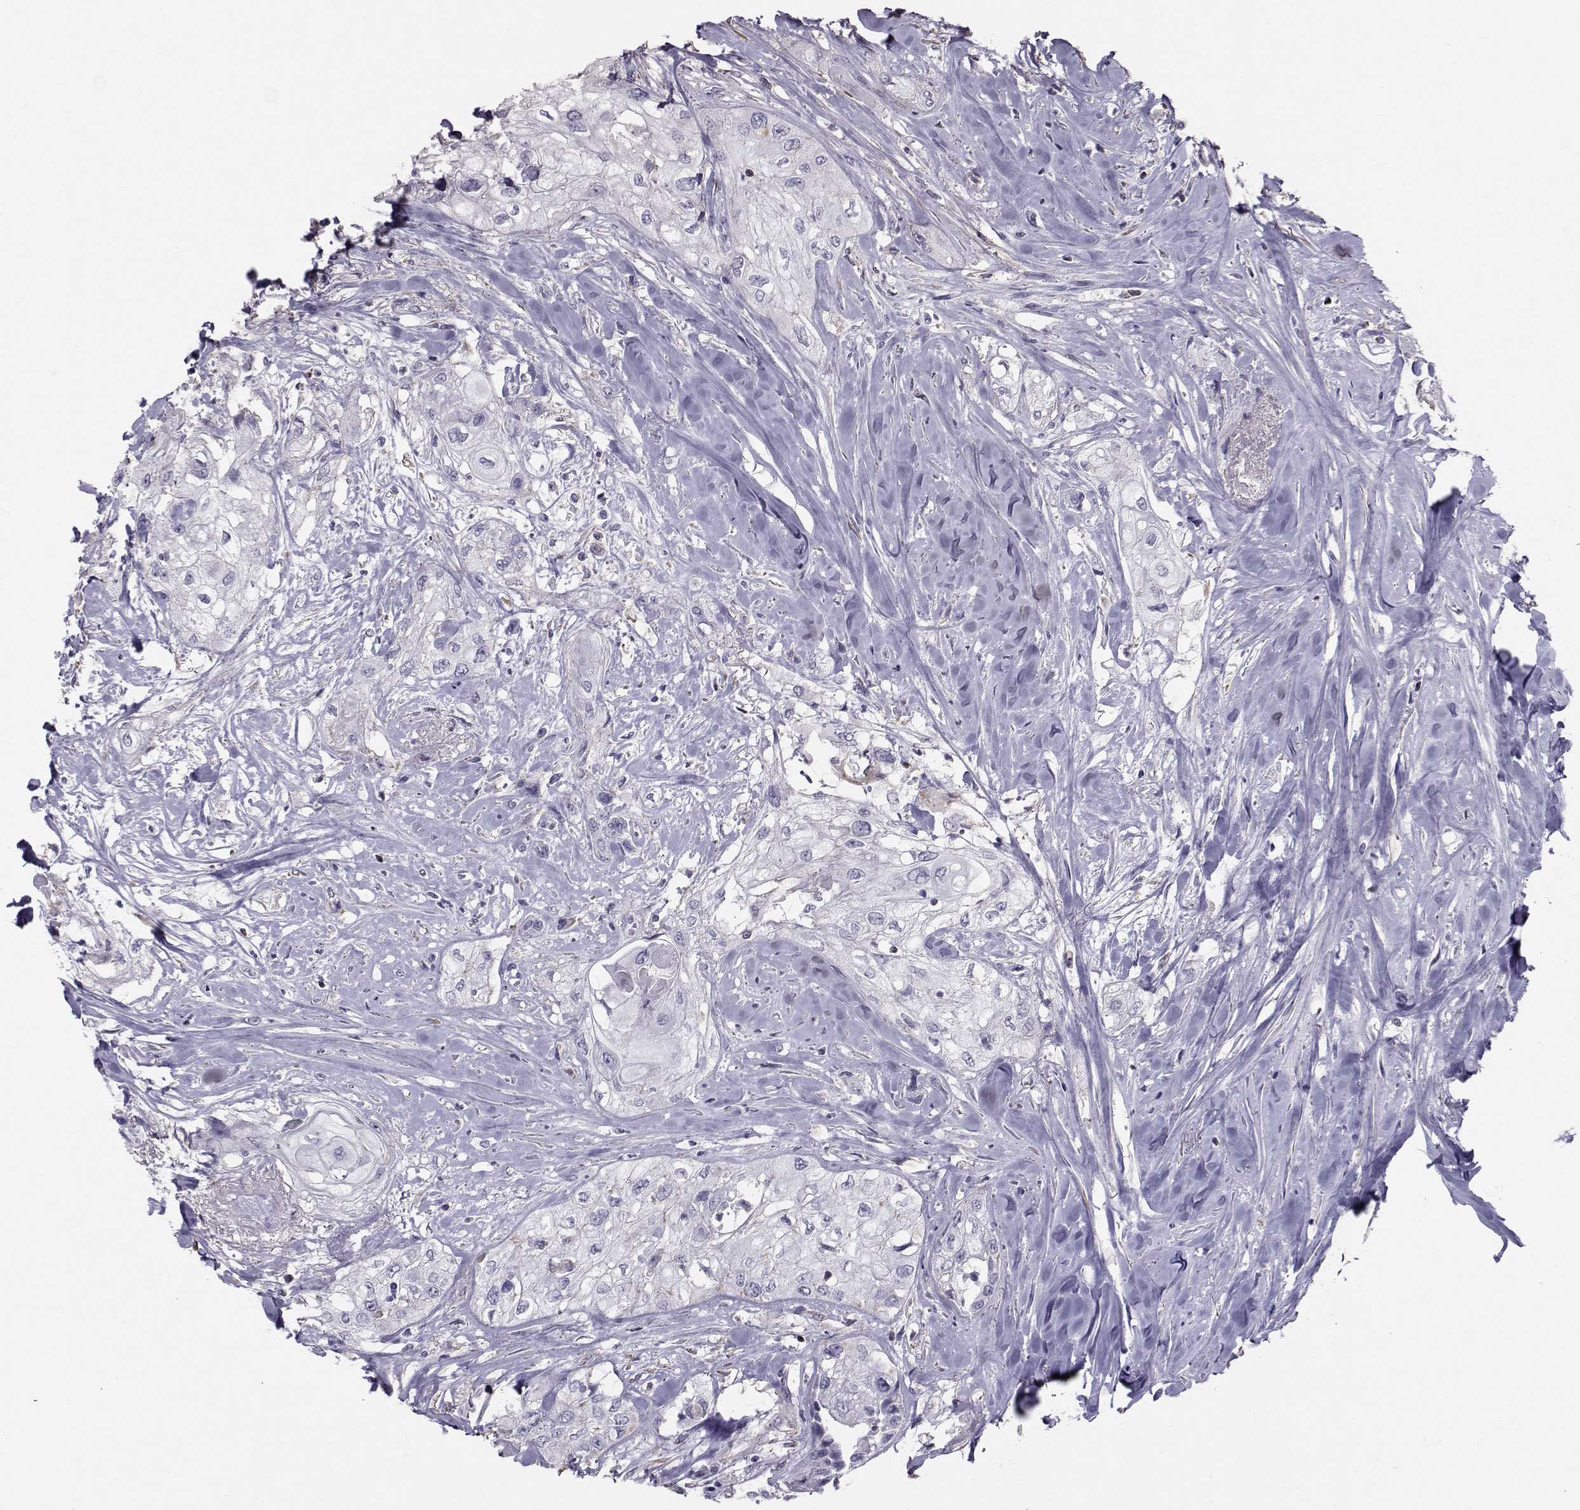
{"staining": {"intensity": "negative", "quantity": "none", "location": "none"}, "tissue": "head and neck cancer", "cell_type": "Tumor cells", "image_type": "cancer", "snomed": [{"axis": "morphology", "description": "Normal tissue, NOS"}, {"axis": "morphology", "description": "Squamous cell carcinoma, NOS"}, {"axis": "topography", "description": "Oral tissue"}, {"axis": "topography", "description": "Peripheral nerve tissue"}, {"axis": "topography", "description": "Head-Neck"}], "caption": "Immunohistochemical staining of head and neck squamous cell carcinoma reveals no significant staining in tumor cells. (DAB IHC, high magnification).", "gene": "GARIN3", "patient": {"sex": "female", "age": 59}}